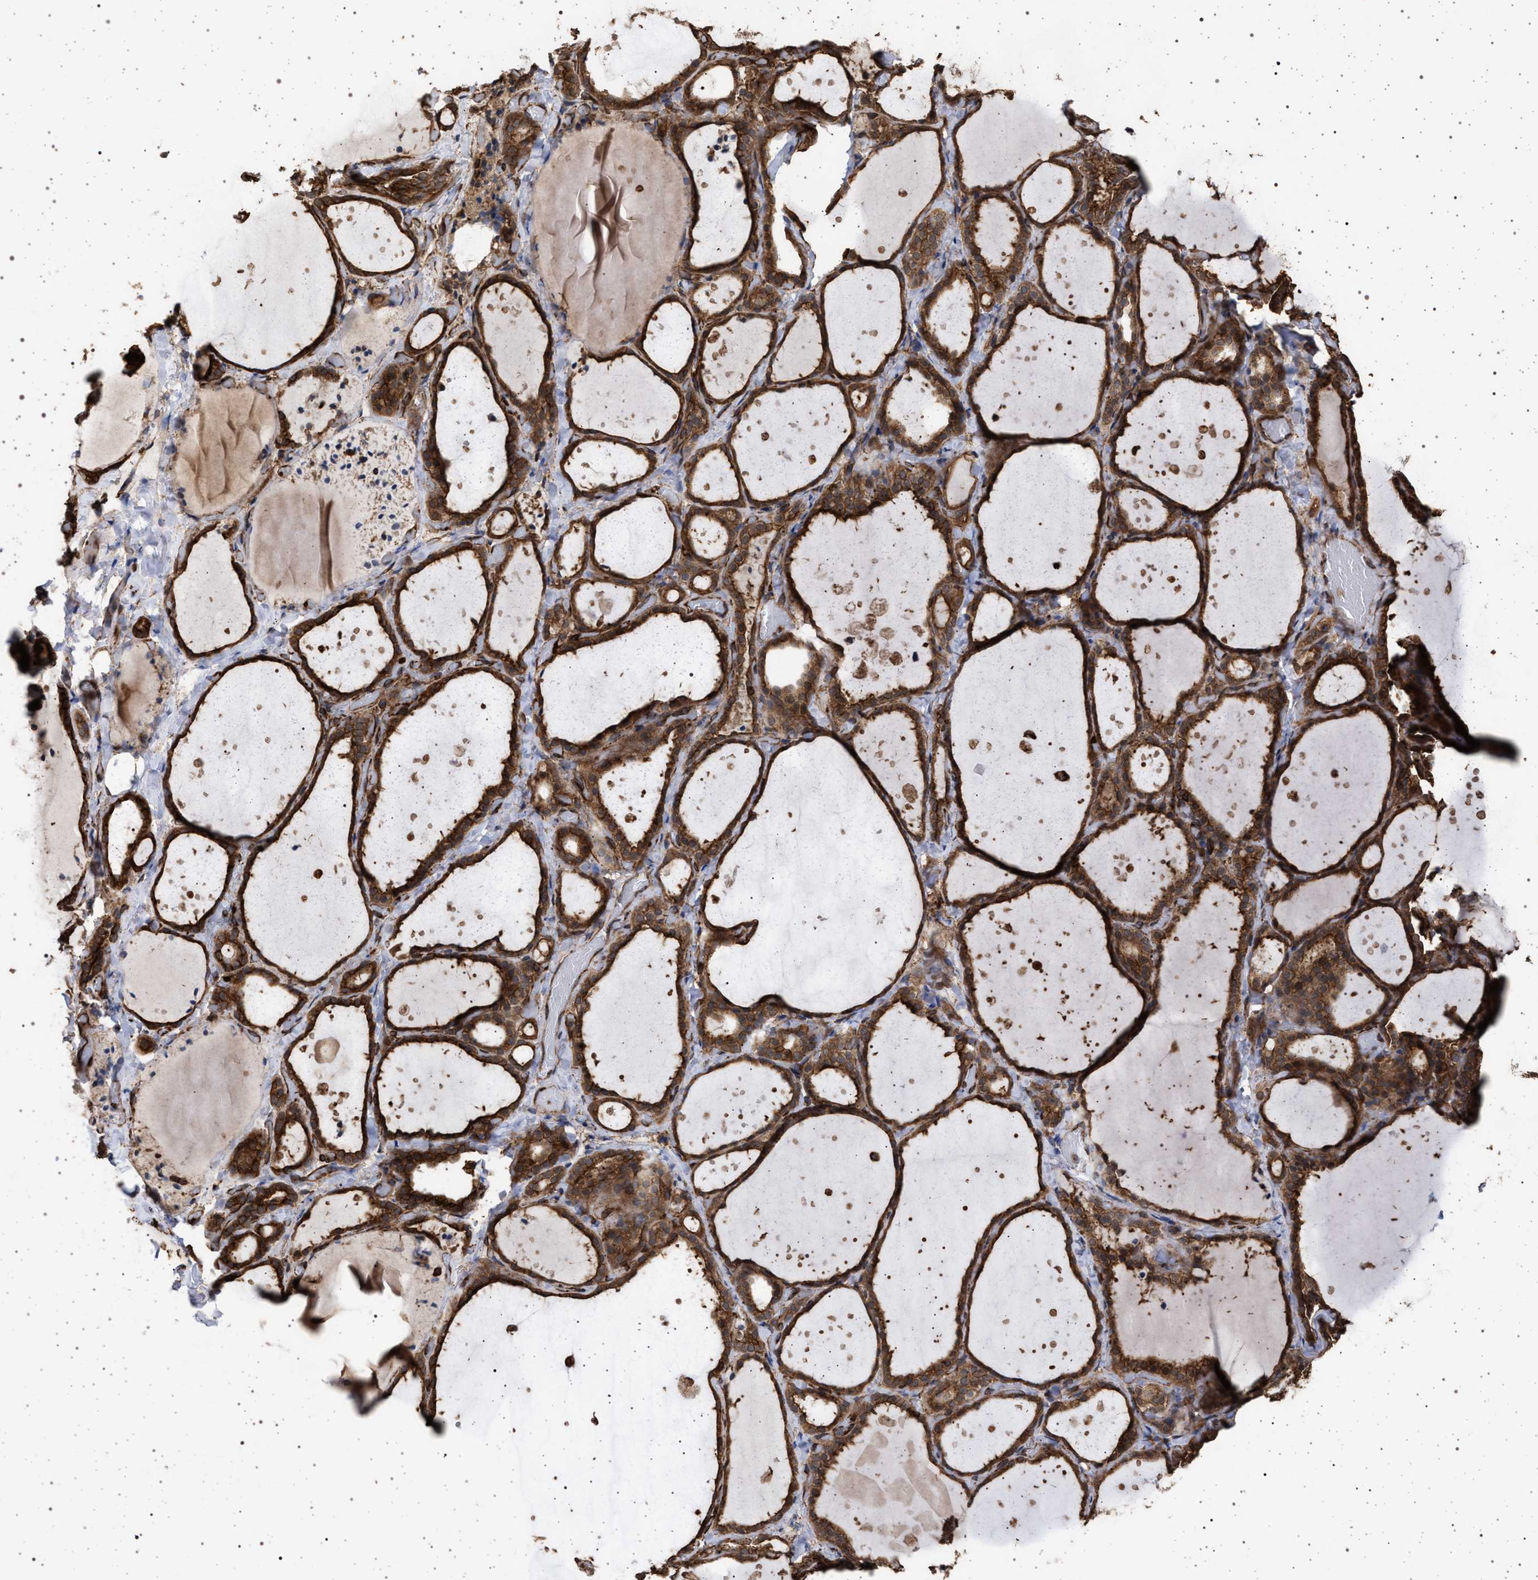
{"staining": {"intensity": "strong", "quantity": ">75%", "location": "cytoplasmic/membranous"}, "tissue": "thyroid gland", "cell_type": "Glandular cells", "image_type": "normal", "snomed": [{"axis": "morphology", "description": "Normal tissue, NOS"}, {"axis": "topography", "description": "Thyroid gland"}], "caption": "Approximately >75% of glandular cells in unremarkable thyroid gland reveal strong cytoplasmic/membranous protein positivity as visualized by brown immunohistochemical staining.", "gene": "IFT20", "patient": {"sex": "female", "age": 44}}